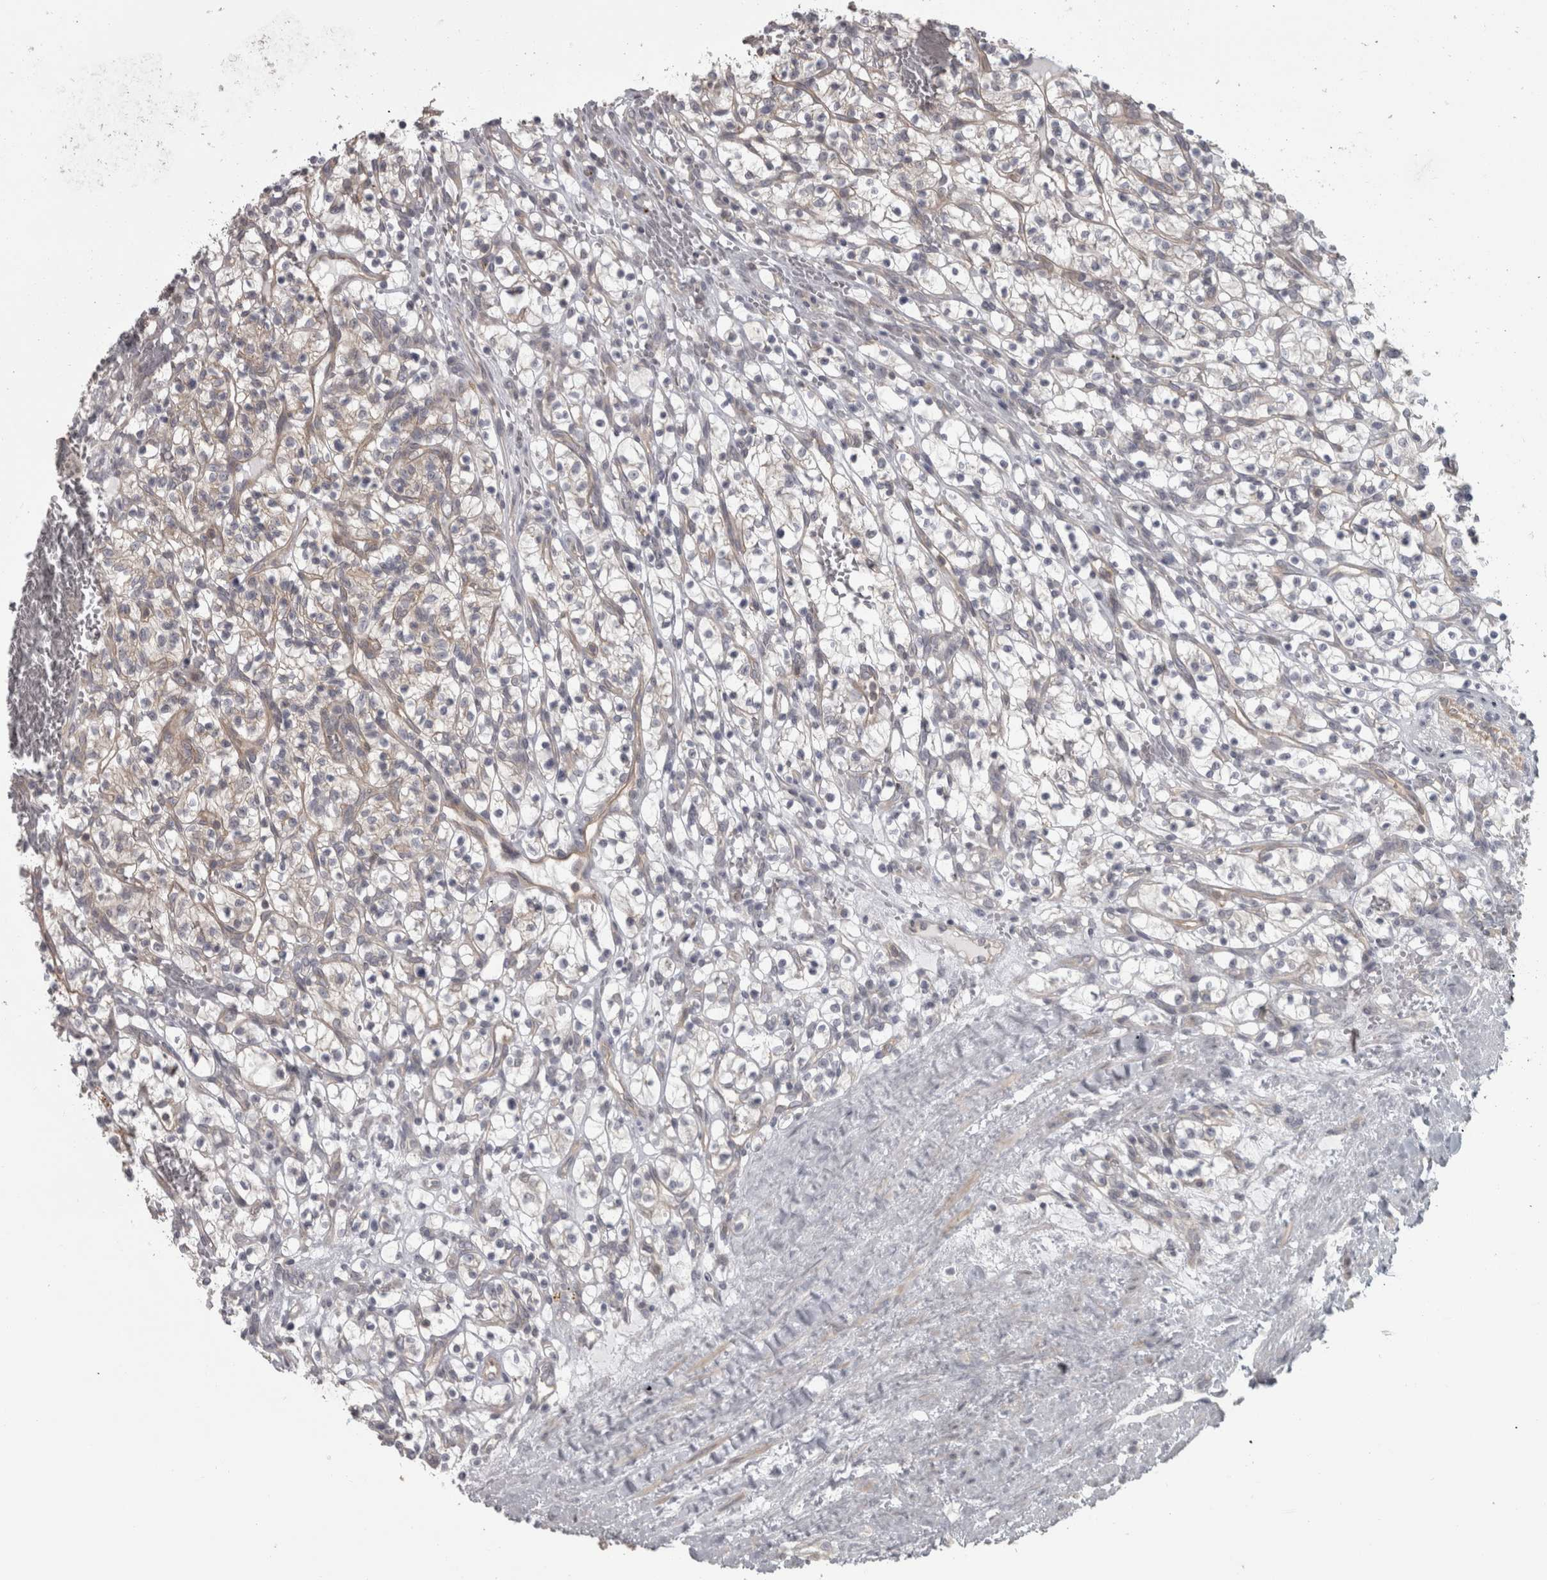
{"staining": {"intensity": "weak", "quantity": "25%-75%", "location": "cytoplasmic/membranous"}, "tissue": "renal cancer", "cell_type": "Tumor cells", "image_type": "cancer", "snomed": [{"axis": "morphology", "description": "Adenocarcinoma, NOS"}, {"axis": "topography", "description": "Kidney"}], "caption": "This is a histology image of immunohistochemistry (IHC) staining of renal cancer (adenocarcinoma), which shows weak positivity in the cytoplasmic/membranous of tumor cells.", "gene": "PPP1R12B", "patient": {"sex": "female", "age": 57}}